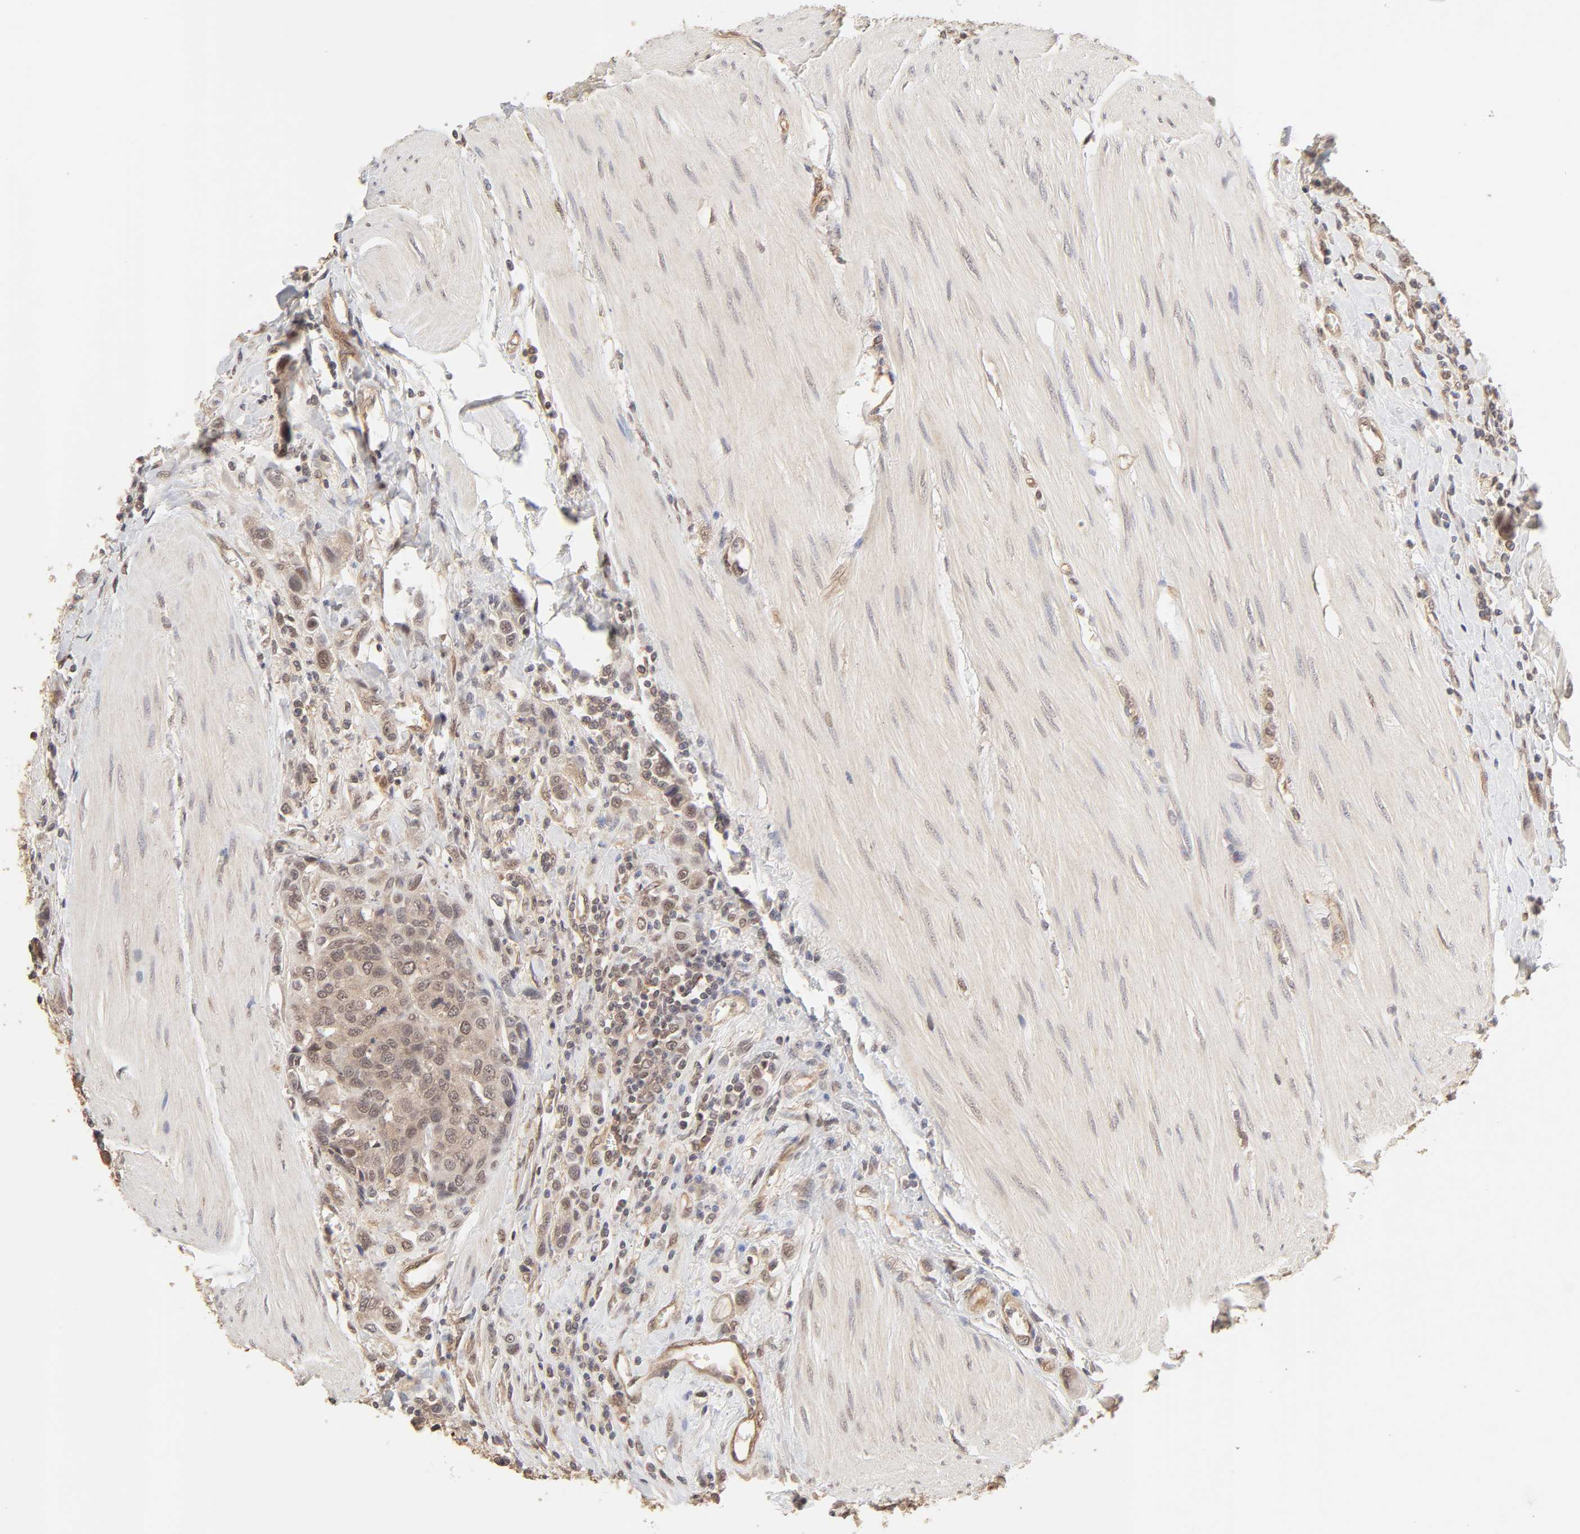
{"staining": {"intensity": "weak", "quantity": ">75%", "location": "cytoplasmic/membranous"}, "tissue": "urothelial cancer", "cell_type": "Tumor cells", "image_type": "cancer", "snomed": [{"axis": "morphology", "description": "Urothelial carcinoma, High grade"}, {"axis": "topography", "description": "Urinary bladder"}], "caption": "Protein analysis of urothelial cancer tissue shows weak cytoplasmic/membranous staining in approximately >75% of tumor cells. The staining is performed using DAB (3,3'-diaminobenzidine) brown chromogen to label protein expression. The nuclei are counter-stained blue using hematoxylin.", "gene": "MAPK1", "patient": {"sex": "male", "age": 50}}